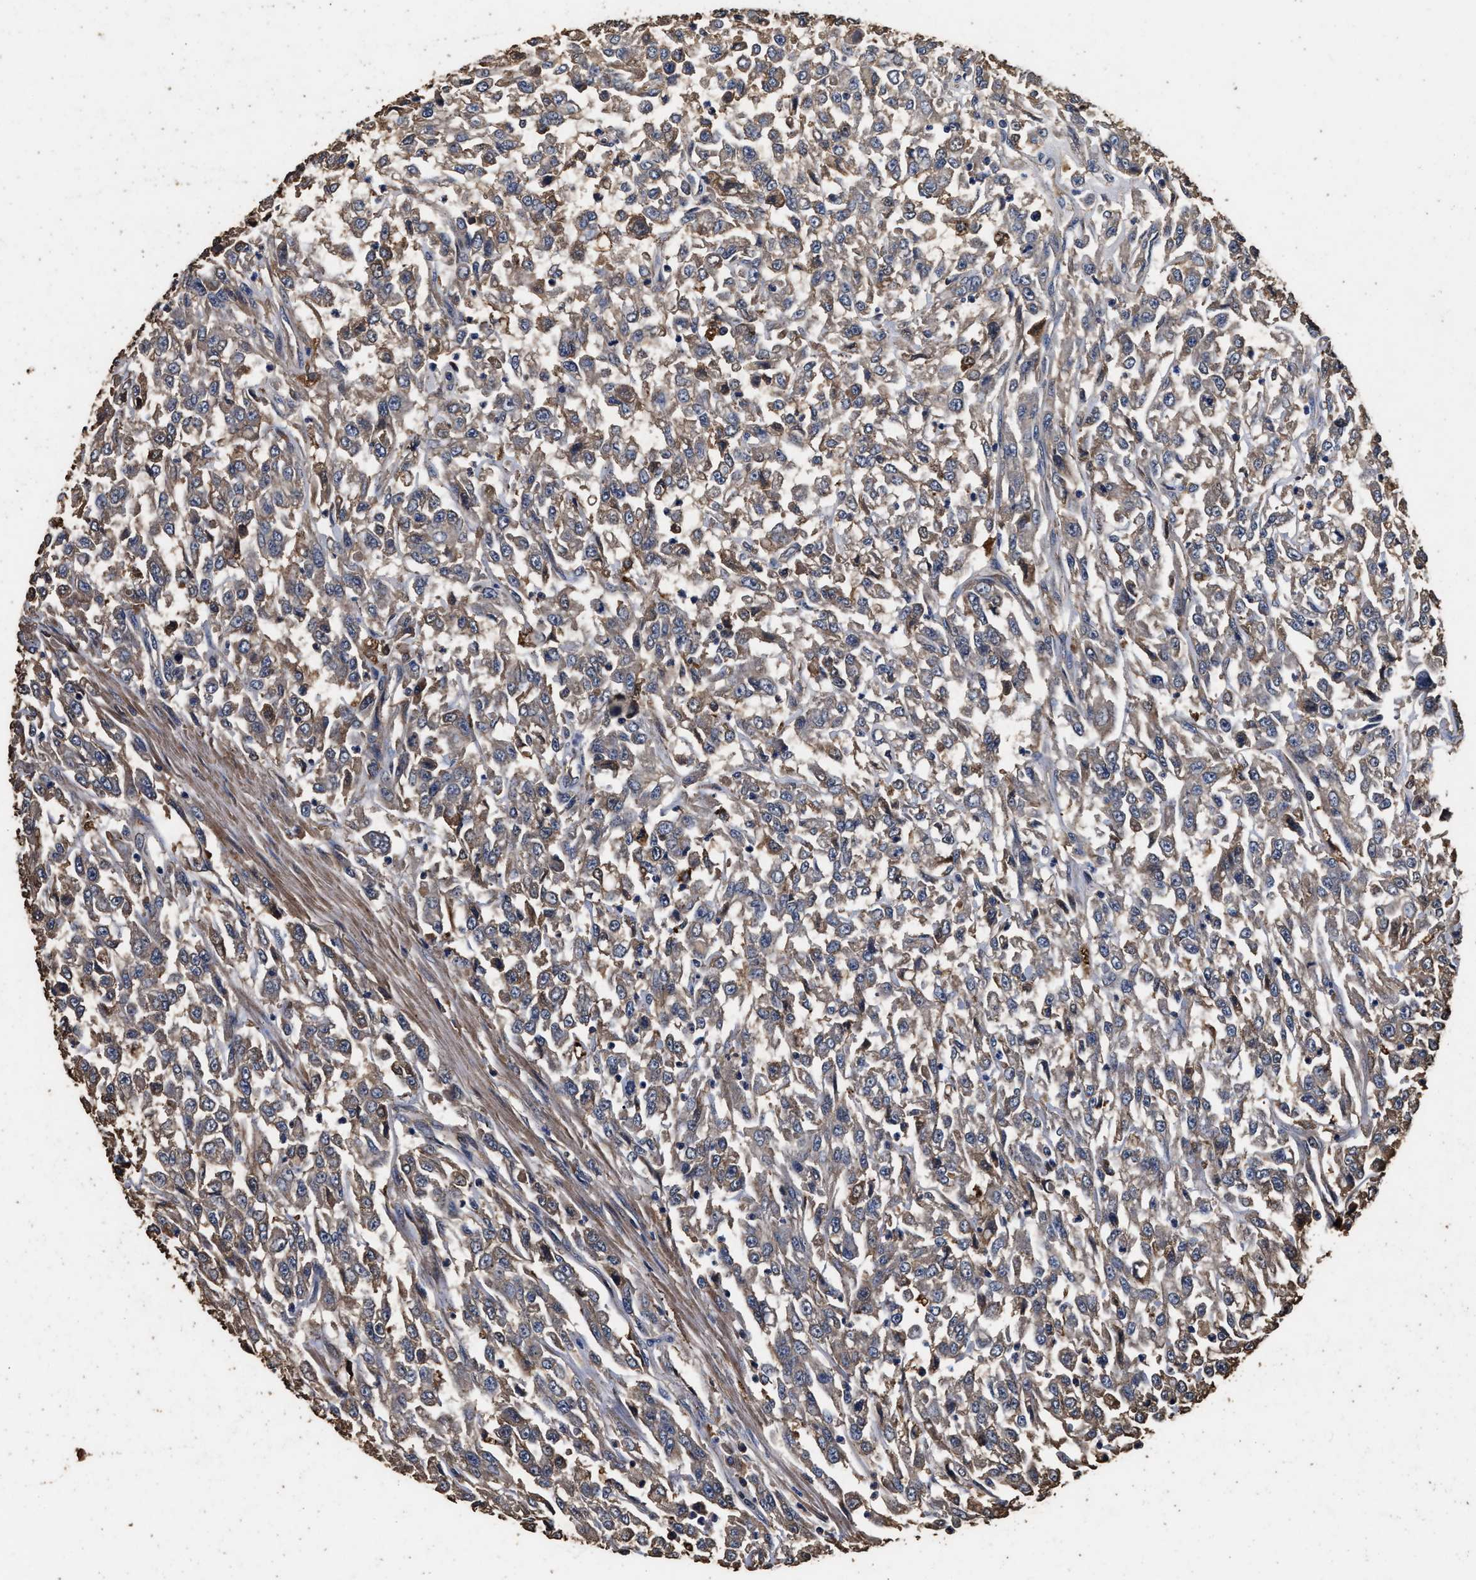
{"staining": {"intensity": "moderate", "quantity": ">75%", "location": "cytoplasmic/membranous"}, "tissue": "urothelial cancer", "cell_type": "Tumor cells", "image_type": "cancer", "snomed": [{"axis": "morphology", "description": "Urothelial carcinoma, High grade"}, {"axis": "topography", "description": "Urinary bladder"}], "caption": "Protein expression analysis of human urothelial carcinoma (high-grade) reveals moderate cytoplasmic/membranous staining in about >75% of tumor cells. (IHC, brightfield microscopy, high magnification).", "gene": "KYAT1", "patient": {"sex": "male", "age": 46}}